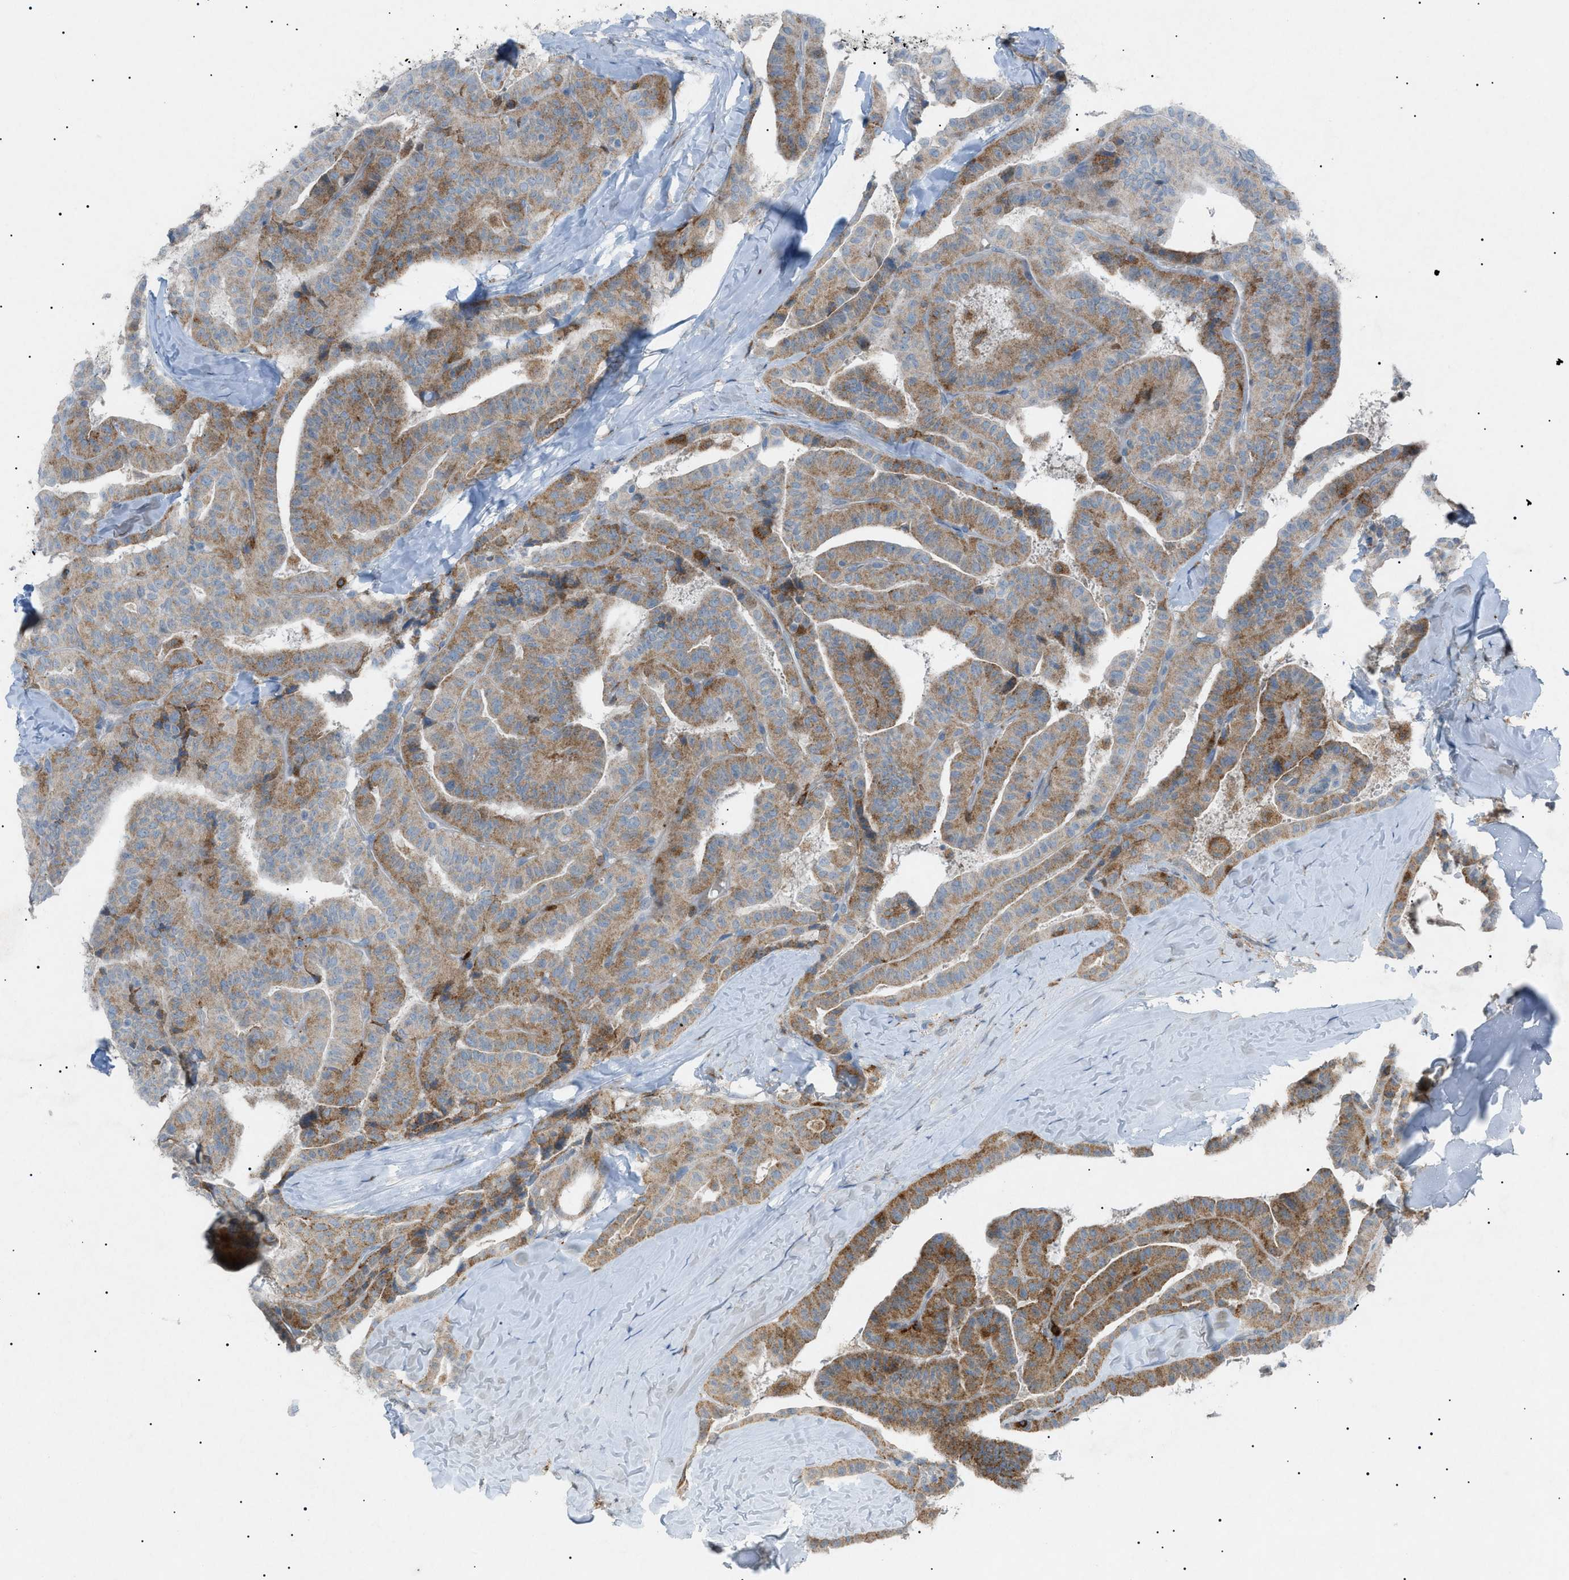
{"staining": {"intensity": "moderate", "quantity": ">75%", "location": "cytoplasmic/membranous"}, "tissue": "thyroid cancer", "cell_type": "Tumor cells", "image_type": "cancer", "snomed": [{"axis": "morphology", "description": "Papillary adenocarcinoma, NOS"}, {"axis": "topography", "description": "Thyroid gland"}], "caption": "Brown immunohistochemical staining in thyroid cancer (papillary adenocarcinoma) exhibits moderate cytoplasmic/membranous expression in about >75% of tumor cells.", "gene": "BTK", "patient": {"sex": "male", "age": 77}}